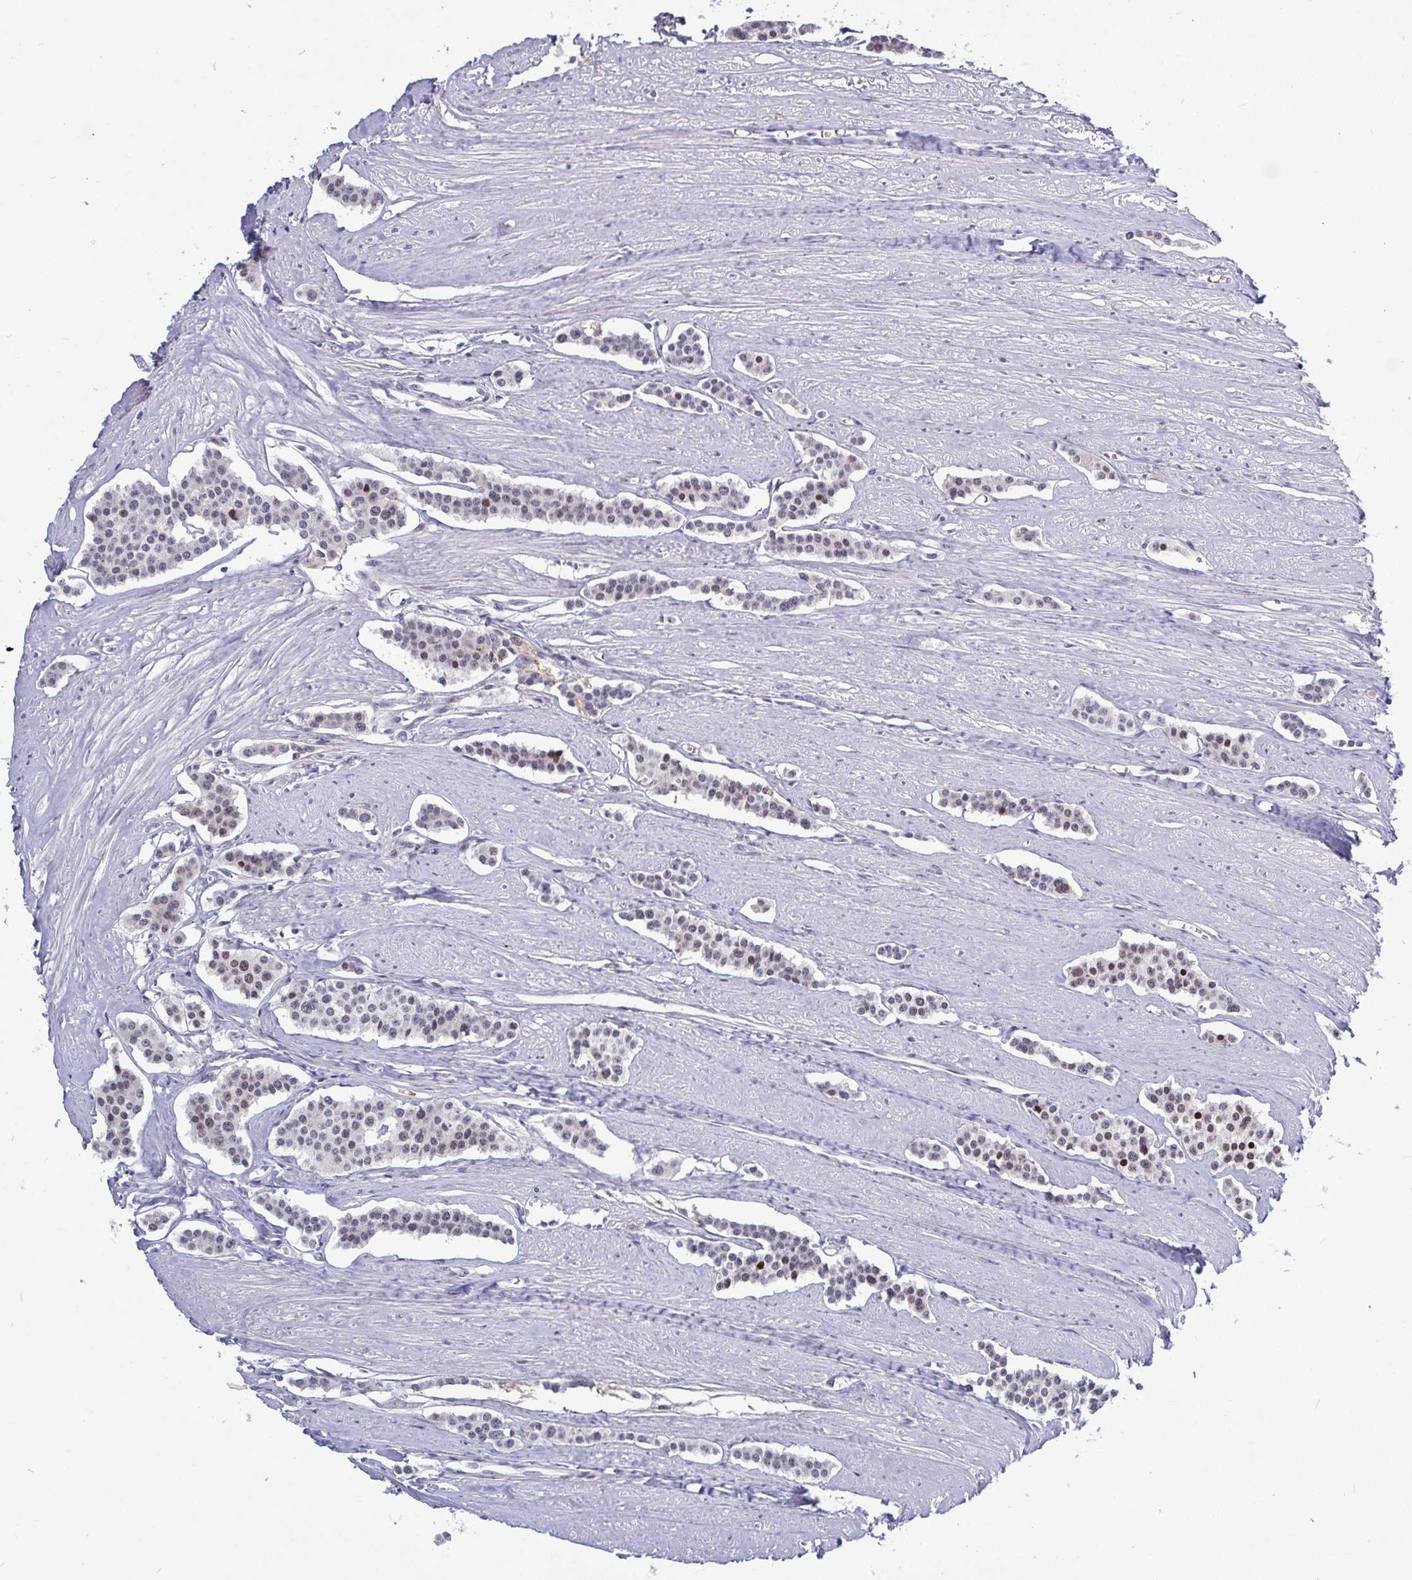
{"staining": {"intensity": "moderate", "quantity": "<25%", "location": "nuclear"}, "tissue": "carcinoid", "cell_type": "Tumor cells", "image_type": "cancer", "snomed": [{"axis": "morphology", "description": "Carcinoid, malignant, NOS"}, {"axis": "topography", "description": "Small intestine"}], "caption": "A high-resolution histopathology image shows immunohistochemistry (IHC) staining of carcinoid, which demonstrates moderate nuclear staining in approximately <25% of tumor cells.", "gene": "TCEAL8", "patient": {"sex": "male", "age": 60}}